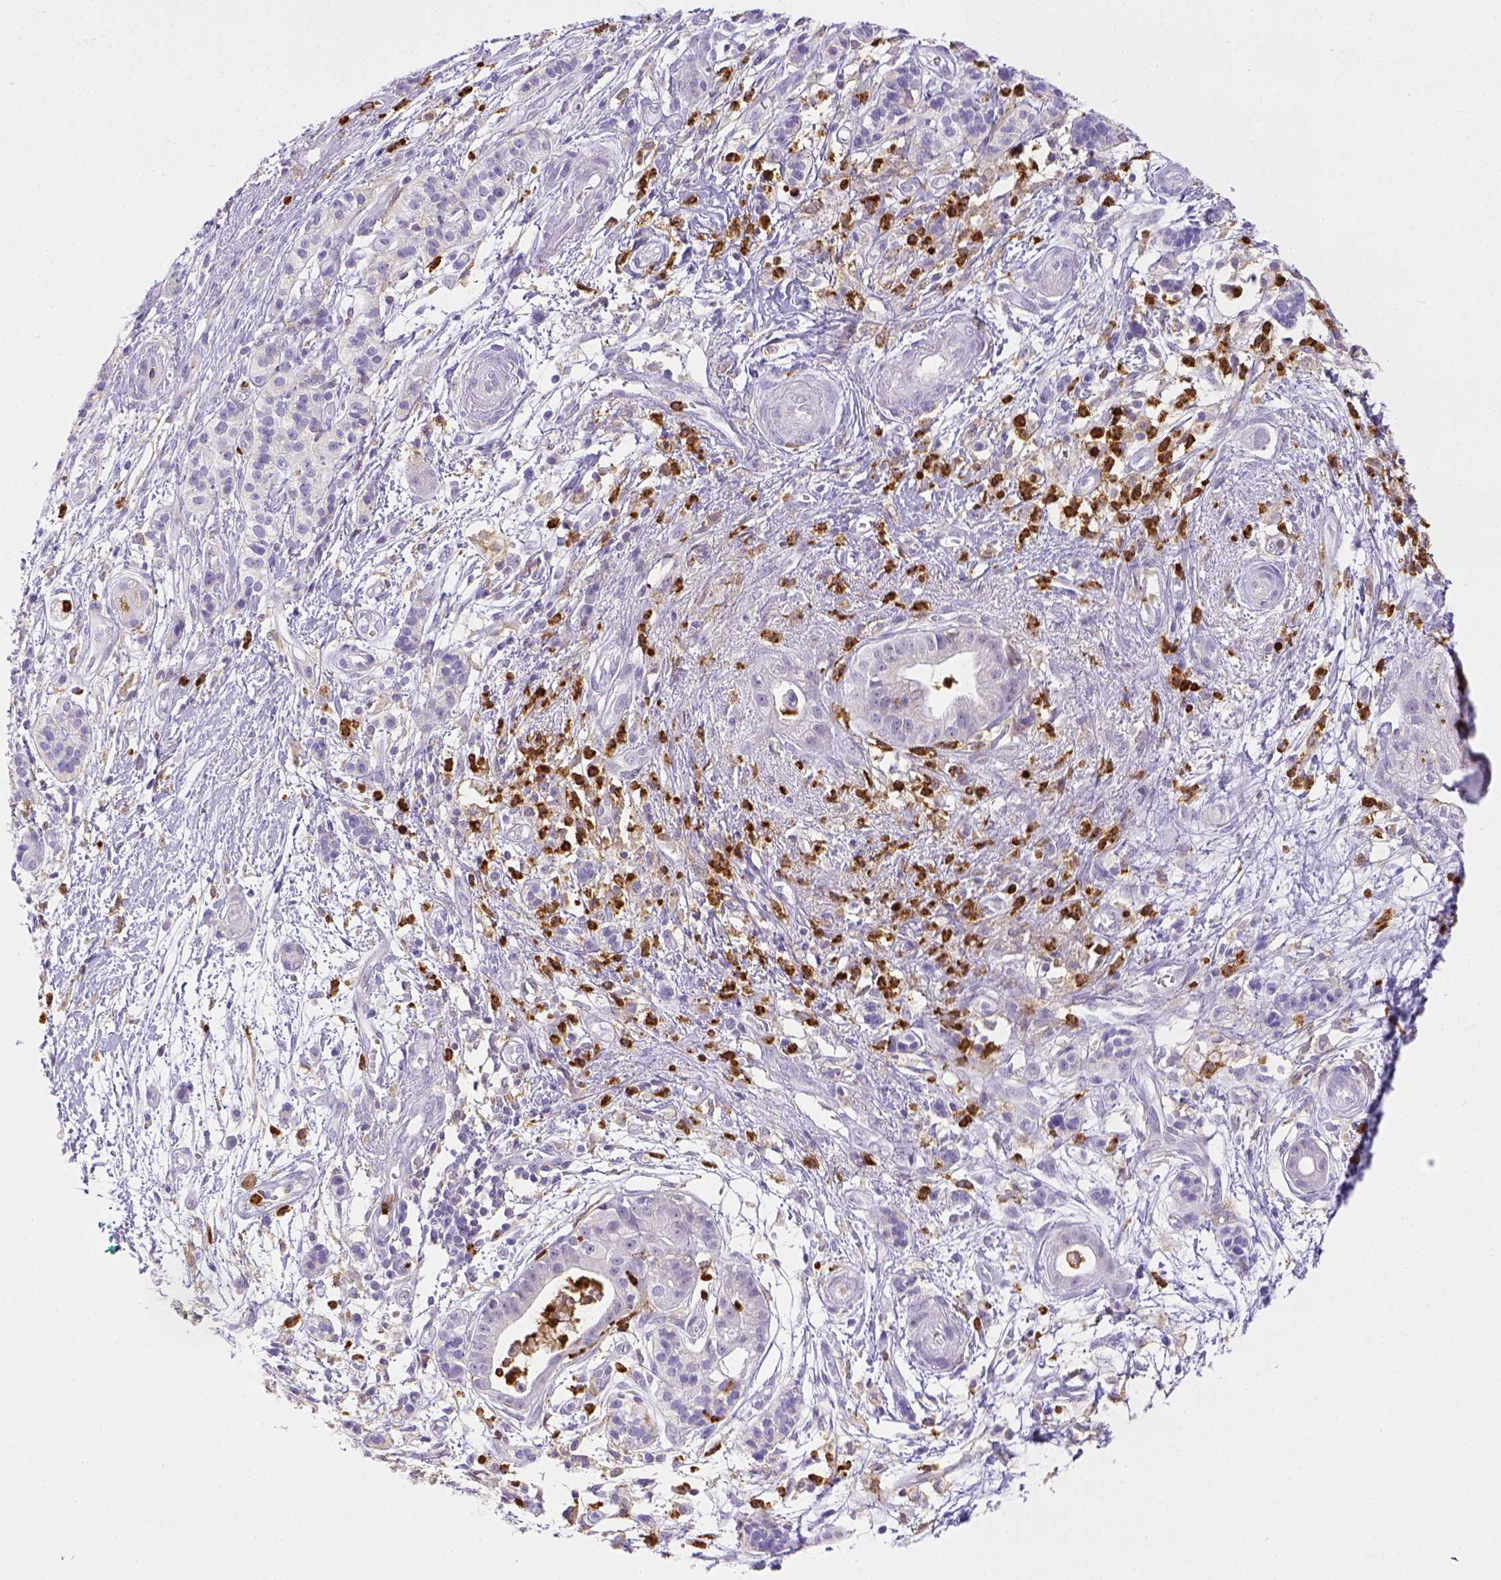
{"staining": {"intensity": "negative", "quantity": "none", "location": "none"}, "tissue": "pancreatic cancer", "cell_type": "Tumor cells", "image_type": "cancer", "snomed": [{"axis": "morphology", "description": "Normal tissue, NOS"}, {"axis": "morphology", "description": "Adenocarcinoma, NOS"}, {"axis": "topography", "description": "Lymph node"}, {"axis": "topography", "description": "Pancreas"}], "caption": "Tumor cells are negative for brown protein staining in pancreatic adenocarcinoma. The staining is performed using DAB brown chromogen with nuclei counter-stained in using hematoxylin.", "gene": "ITGAM", "patient": {"sex": "female", "age": 58}}